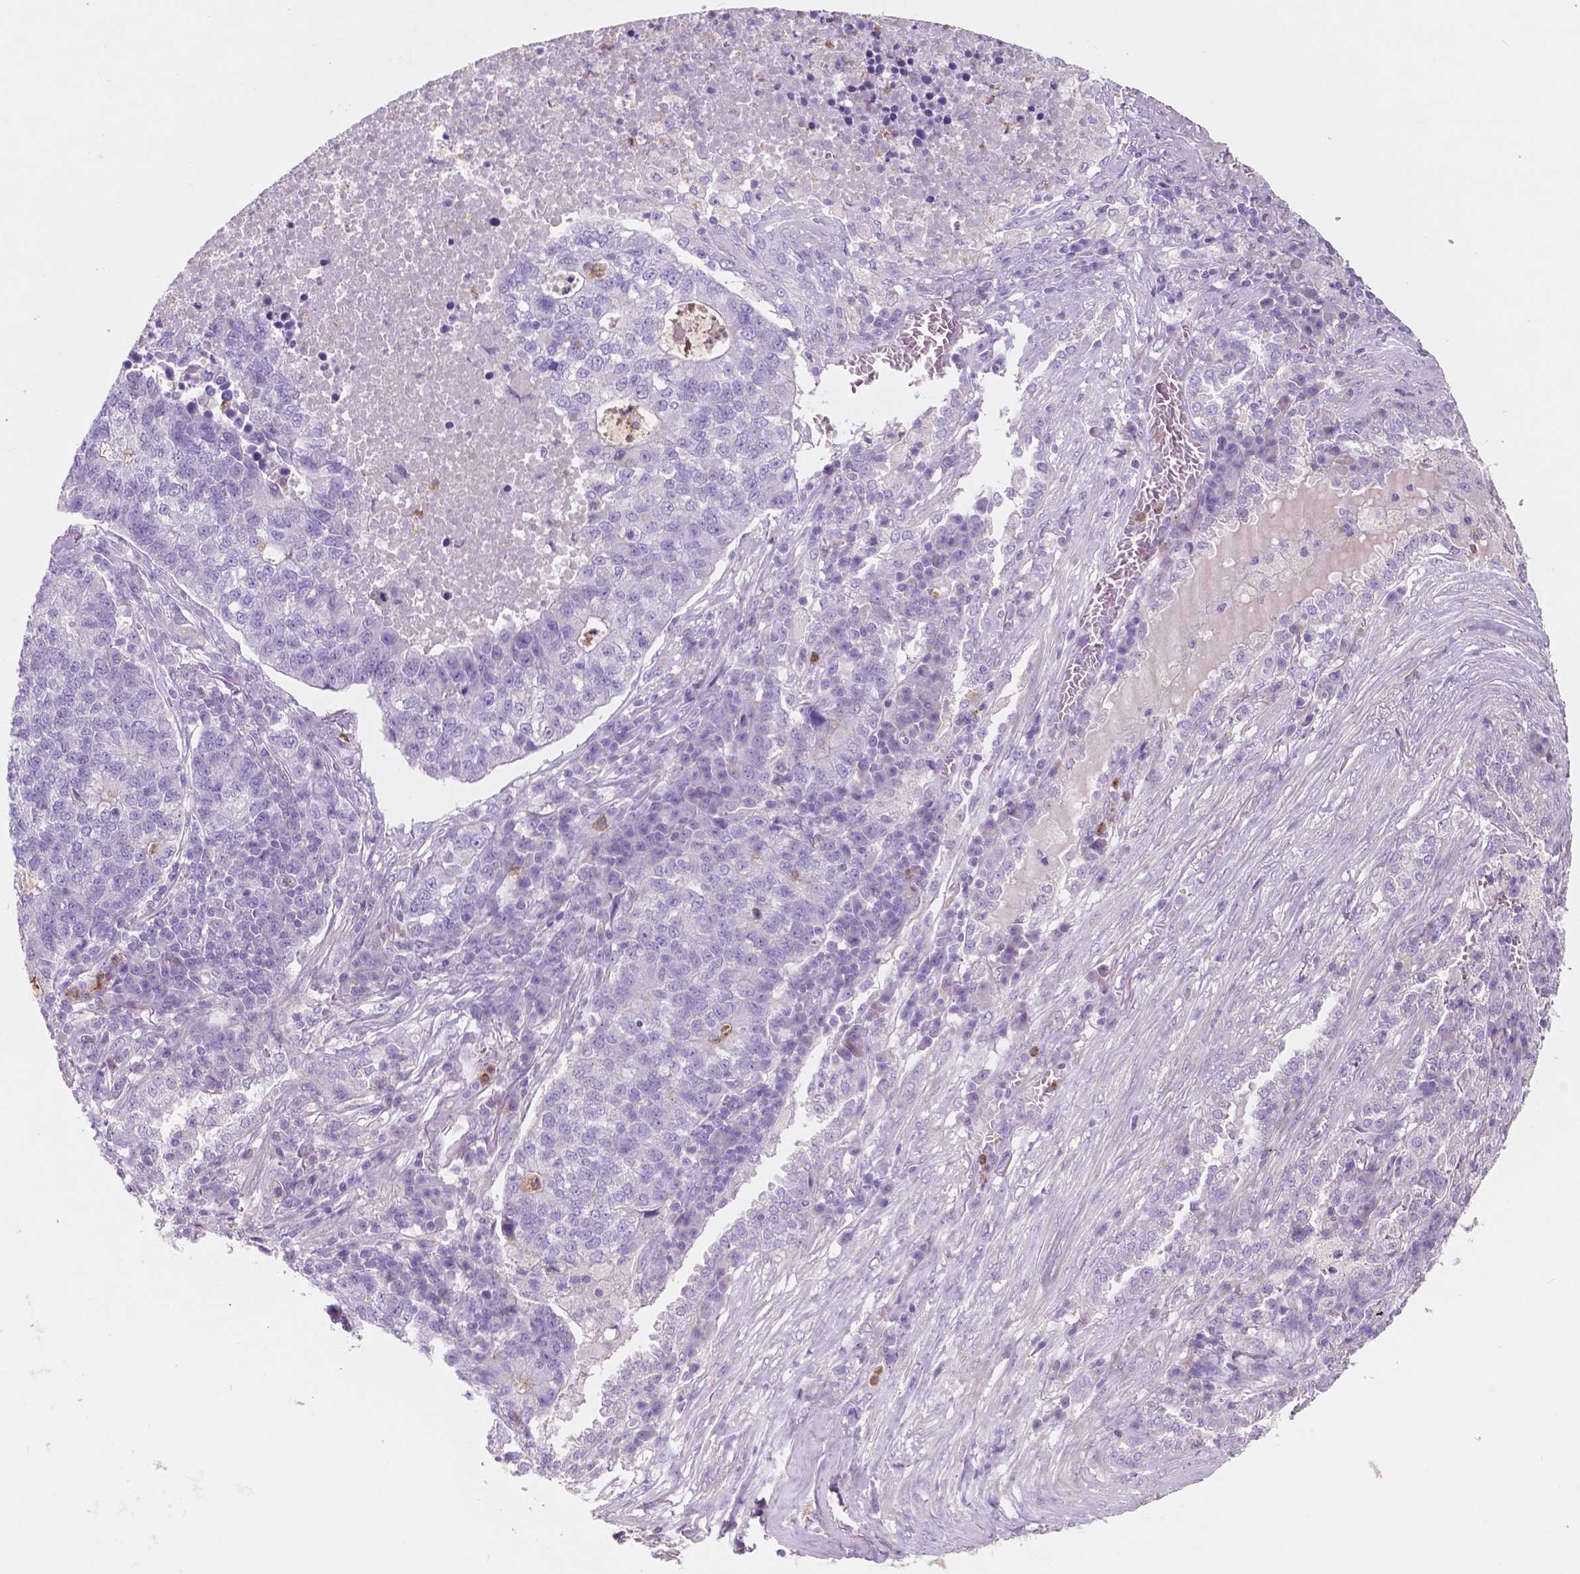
{"staining": {"intensity": "negative", "quantity": "none", "location": "none"}, "tissue": "lung cancer", "cell_type": "Tumor cells", "image_type": "cancer", "snomed": [{"axis": "morphology", "description": "Adenocarcinoma, NOS"}, {"axis": "topography", "description": "Lung"}], "caption": "Immunohistochemistry (IHC) image of lung adenocarcinoma stained for a protein (brown), which demonstrates no positivity in tumor cells. (Brightfield microscopy of DAB immunohistochemistry (IHC) at high magnification).", "gene": "CUZD1", "patient": {"sex": "male", "age": 57}}